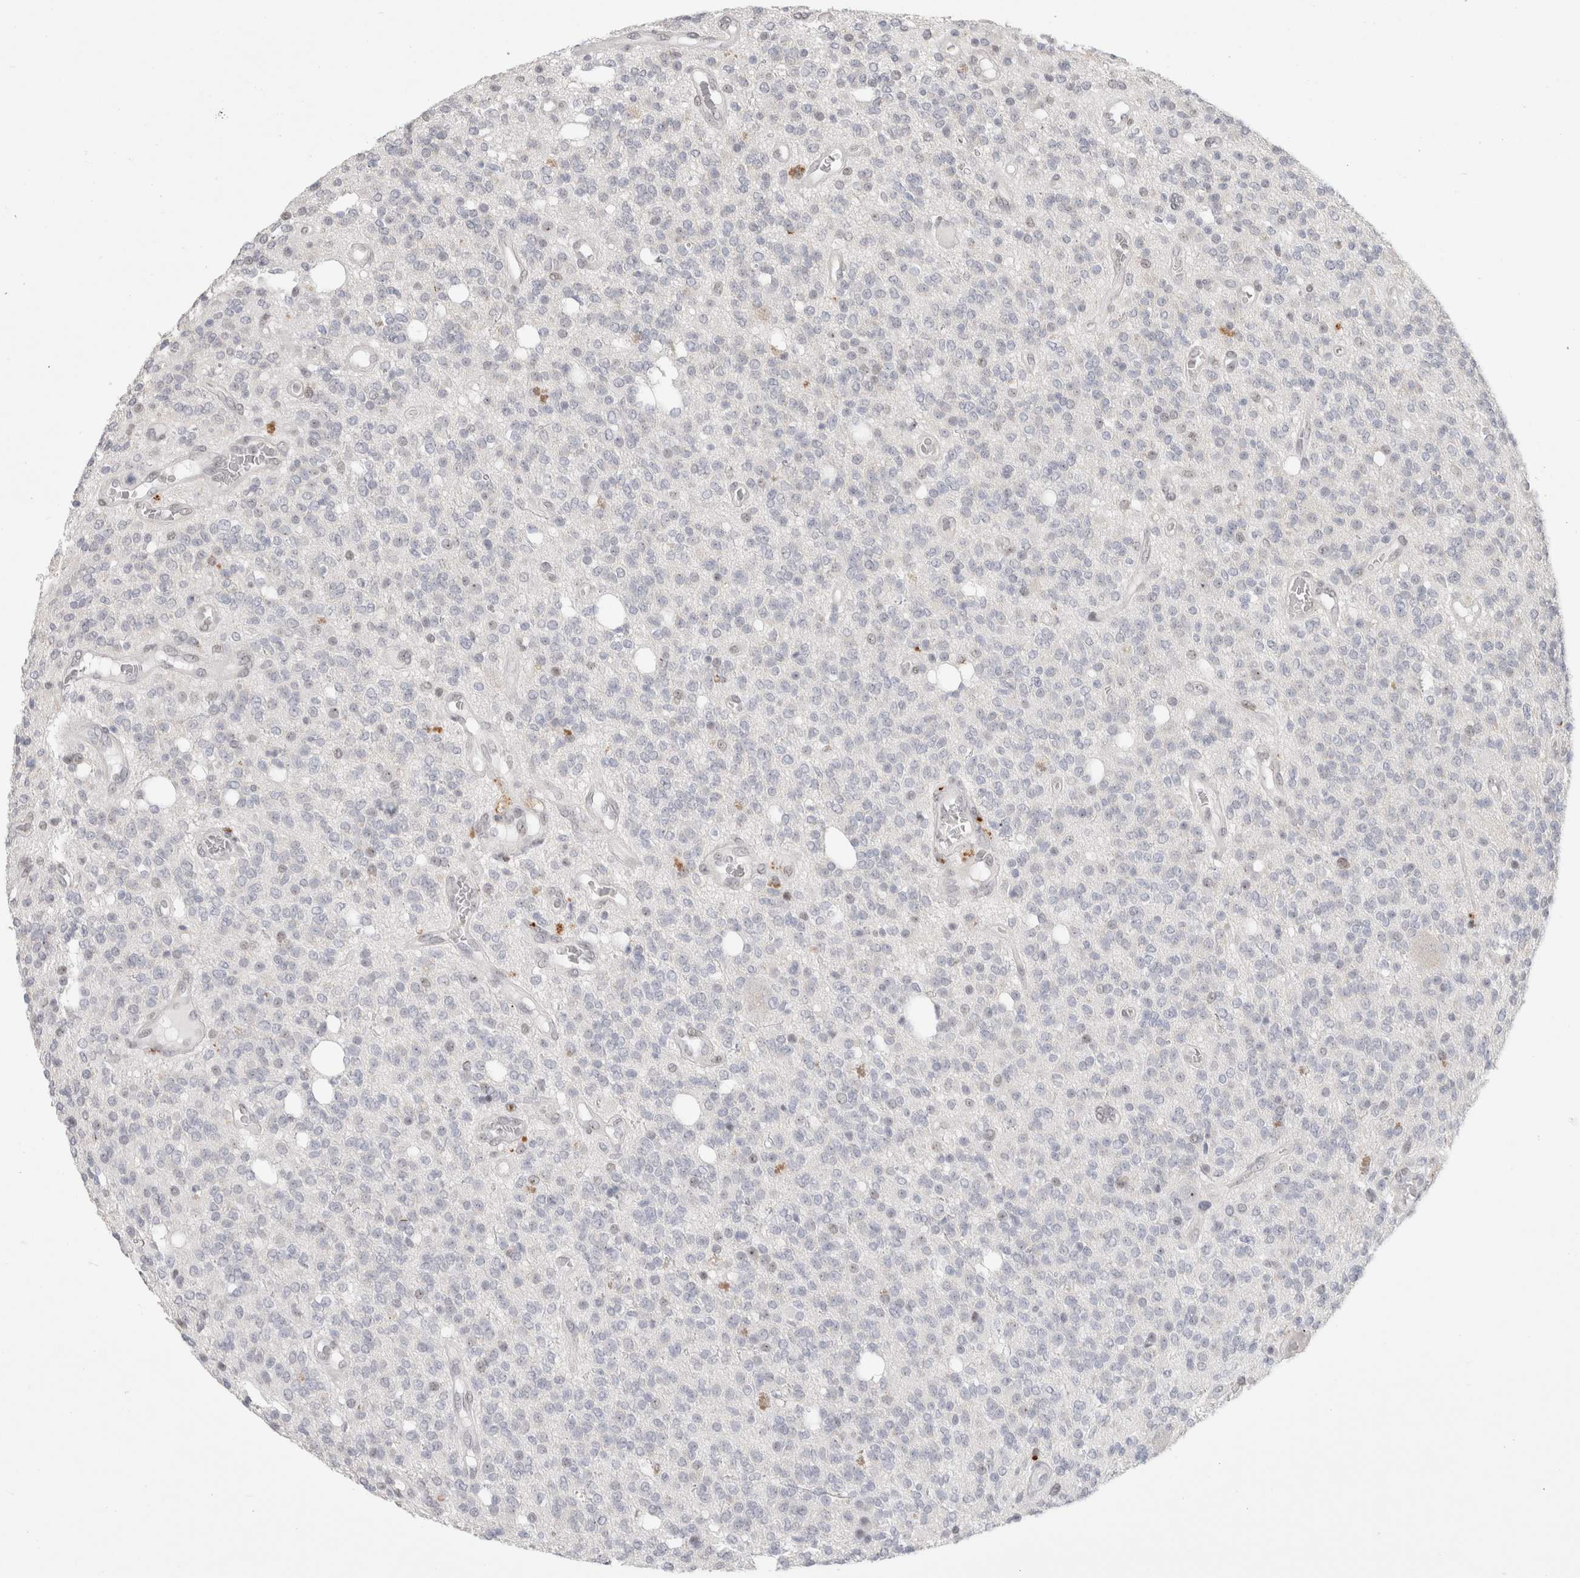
{"staining": {"intensity": "negative", "quantity": "none", "location": "none"}, "tissue": "glioma", "cell_type": "Tumor cells", "image_type": "cancer", "snomed": [{"axis": "morphology", "description": "Glioma, malignant, High grade"}, {"axis": "topography", "description": "Brain"}], "caption": "A high-resolution image shows immunohistochemistry staining of glioma, which displays no significant positivity in tumor cells. Brightfield microscopy of immunohistochemistry (IHC) stained with DAB (brown) and hematoxylin (blue), captured at high magnification.", "gene": "SENP6", "patient": {"sex": "male", "age": 34}}